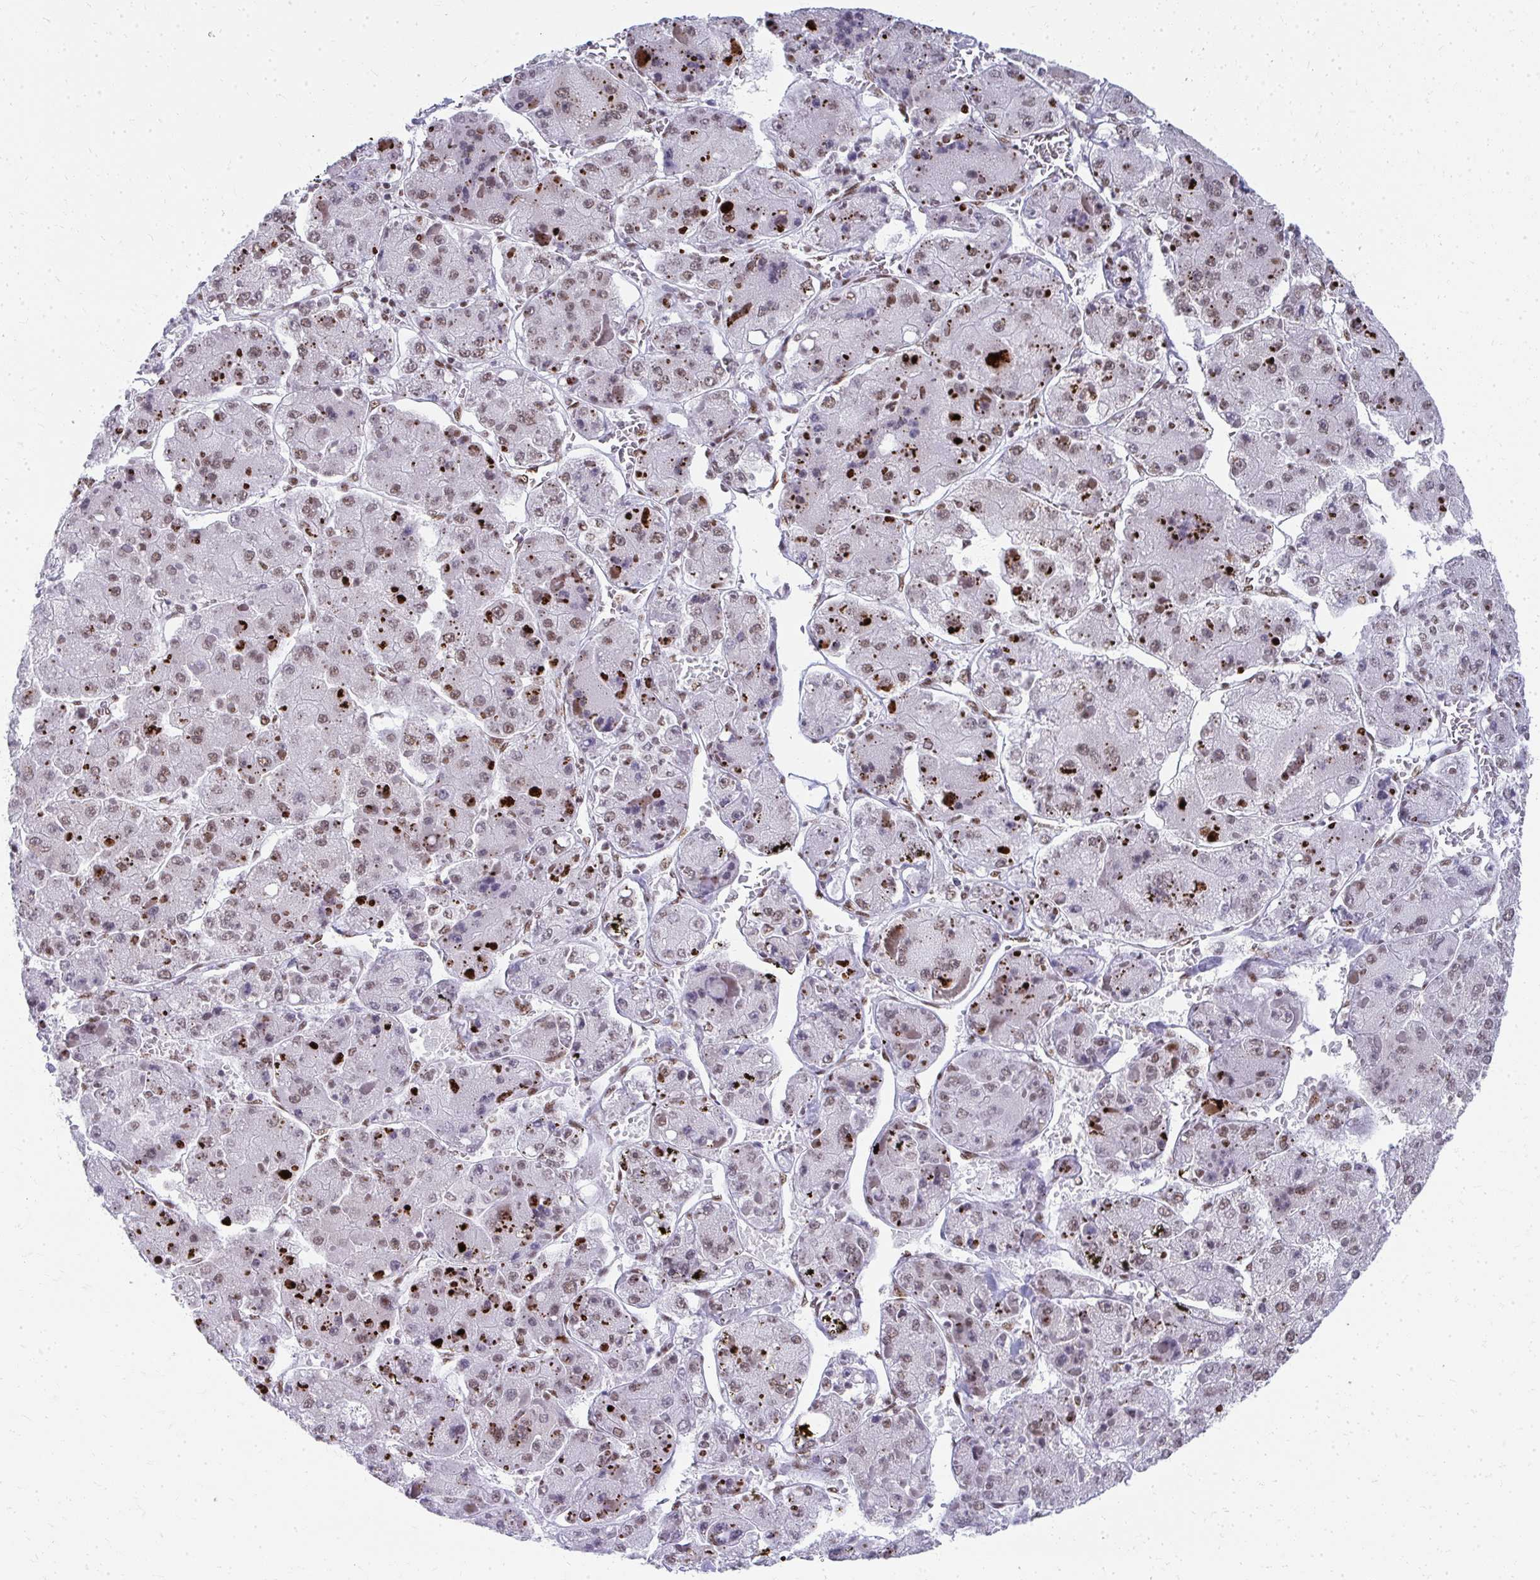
{"staining": {"intensity": "weak", "quantity": "25%-75%", "location": "nuclear"}, "tissue": "liver cancer", "cell_type": "Tumor cells", "image_type": "cancer", "snomed": [{"axis": "morphology", "description": "Carcinoma, Hepatocellular, NOS"}, {"axis": "topography", "description": "Liver"}], "caption": "Liver hepatocellular carcinoma stained for a protein exhibits weak nuclear positivity in tumor cells. (DAB (3,3'-diaminobenzidine) IHC, brown staining for protein, blue staining for nuclei).", "gene": "CREBBP", "patient": {"sex": "female", "age": 73}}